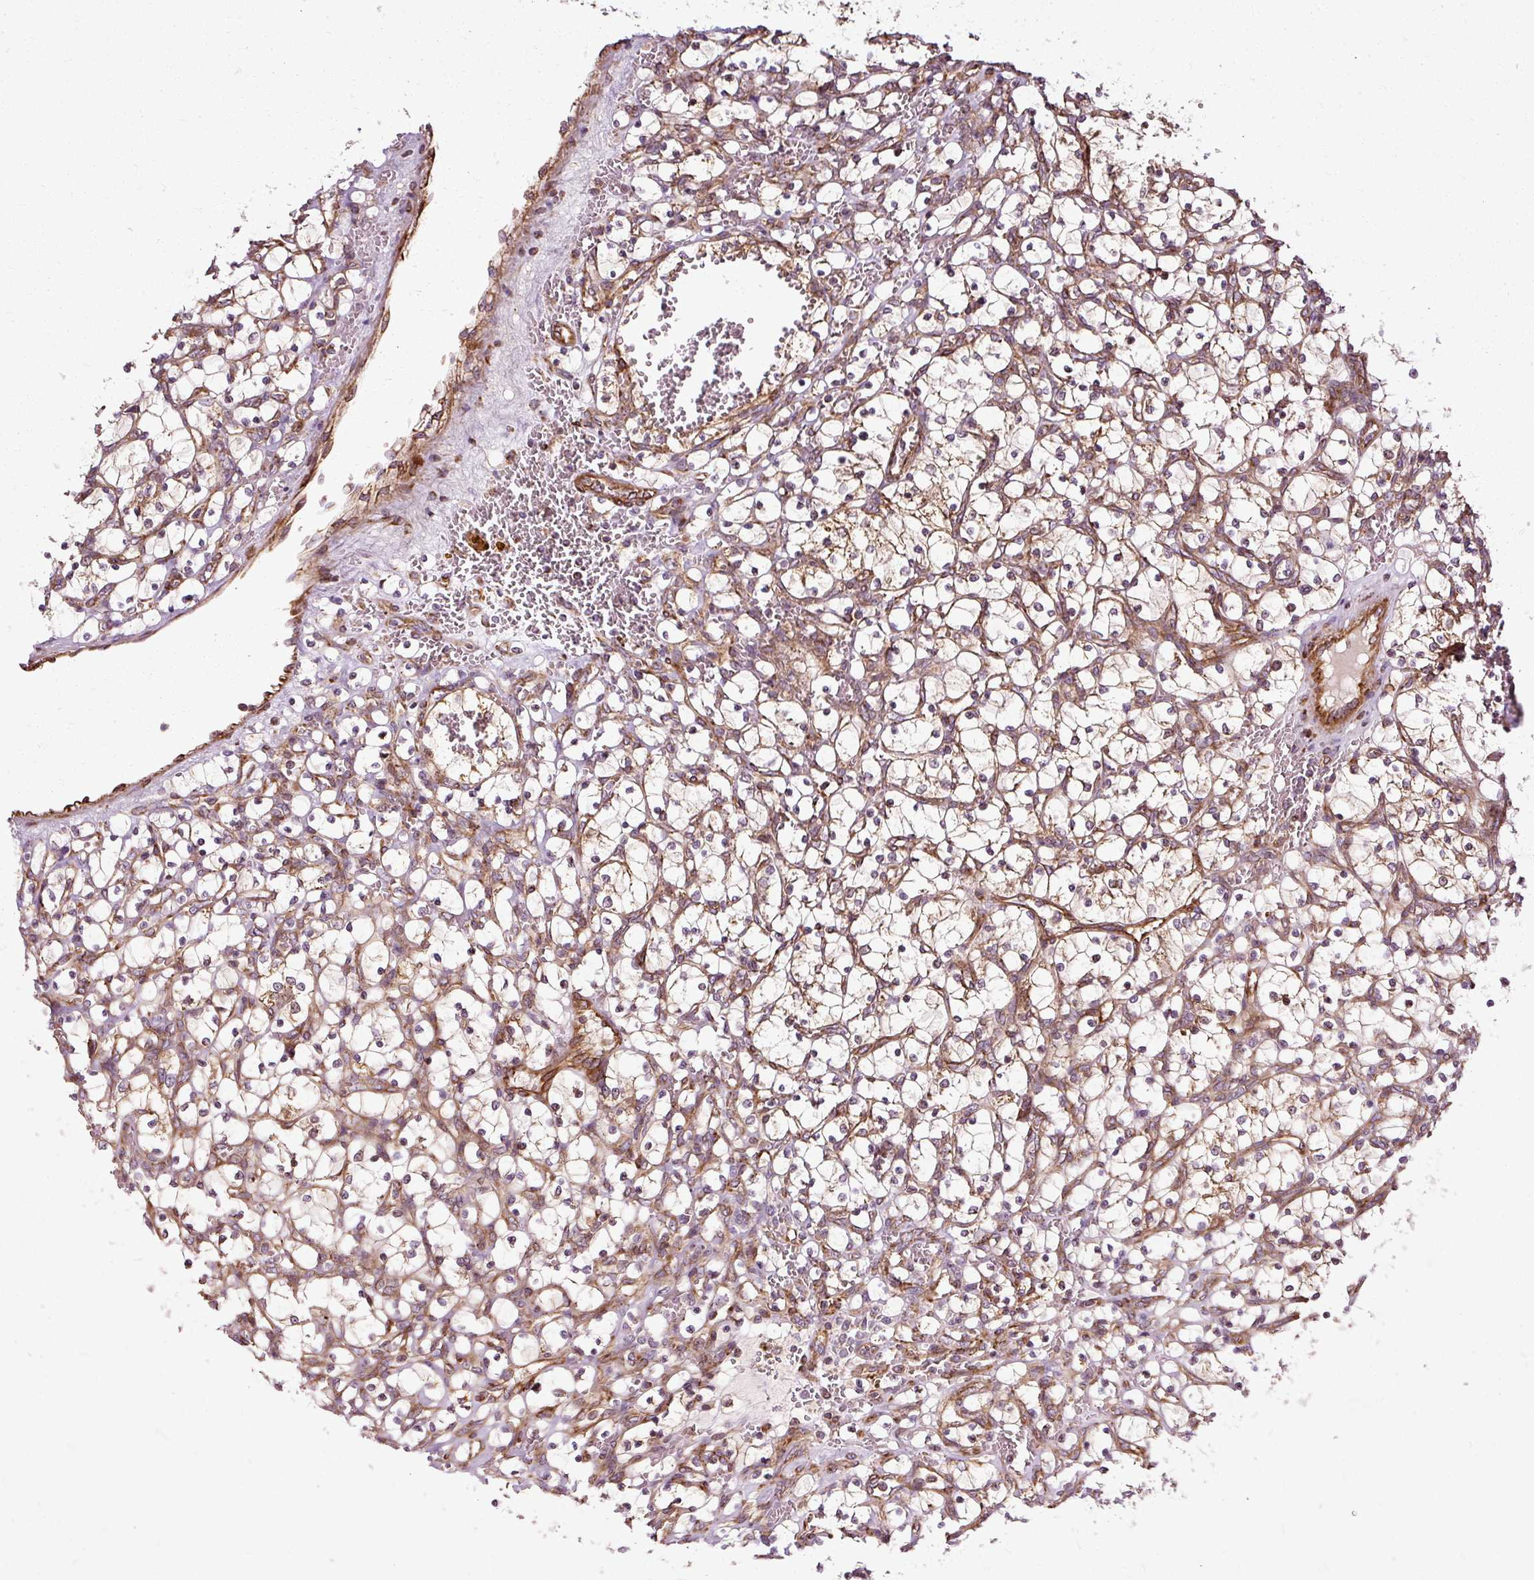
{"staining": {"intensity": "weak", "quantity": "25%-75%", "location": "cytoplasmic/membranous"}, "tissue": "renal cancer", "cell_type": "Tumor cells", "image_type": "cancer", "snomed": [{"axis": "morphology", "description": "Adenocarcinoma, NOS"}, {"axis": "topography", "description": "Kidney"}], "caption": "High-magnification brightfield microscopy of renal cancer stained with DAB (3,3'-diaminobenzidine) (brown) and counterstained with hematoxylin (blue). tumor cells exhibit weak cytoplasmic/membranous expression is seen in about25%-75% of cells.", "gene": "ISCU", "patient": {"sex": "female", "age": 69}}